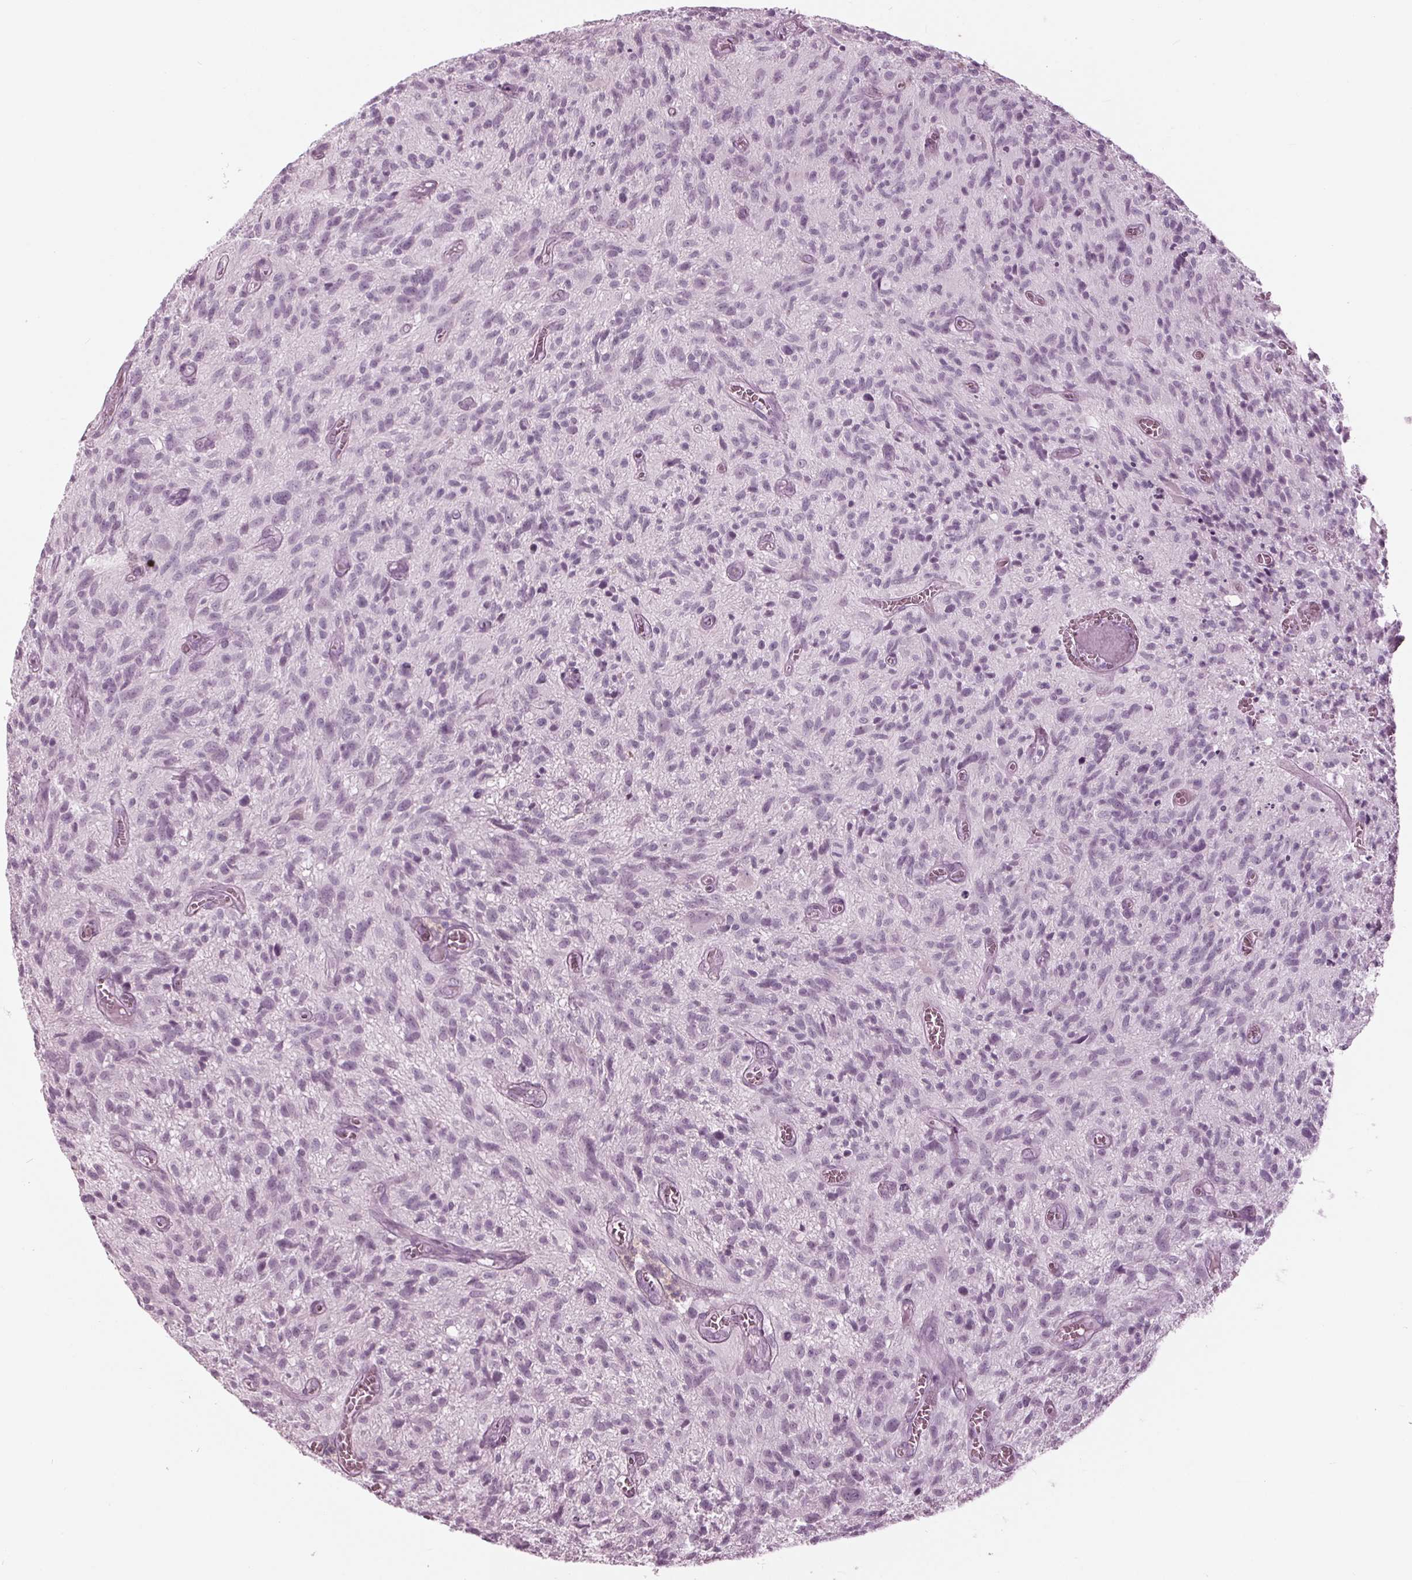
{"staining": {"intensity": "negative", "quantity": "none", "location": "none"}, "tissue": "glioma", "cell_type": "Tumor cells", "image_type": "cancer", "snomed": [{"axis": "morphology", "description": "Glioma, malignant, High grade"}, {"axis": "topography", "description": "Brain"}], "caption": "A histopathology image of malignant glioma (high-grade) stained for a protein shows no brown staining in tumor cells. Brightfield microscopy of immunohistochemistry (IHC) stained with DAB (3,3'-diaminobenzidine) (brown) and hematoxylin (blue), captured at high magnification.", "gene": "KRT28", "patient": {"sex": "male", "age": 75}}